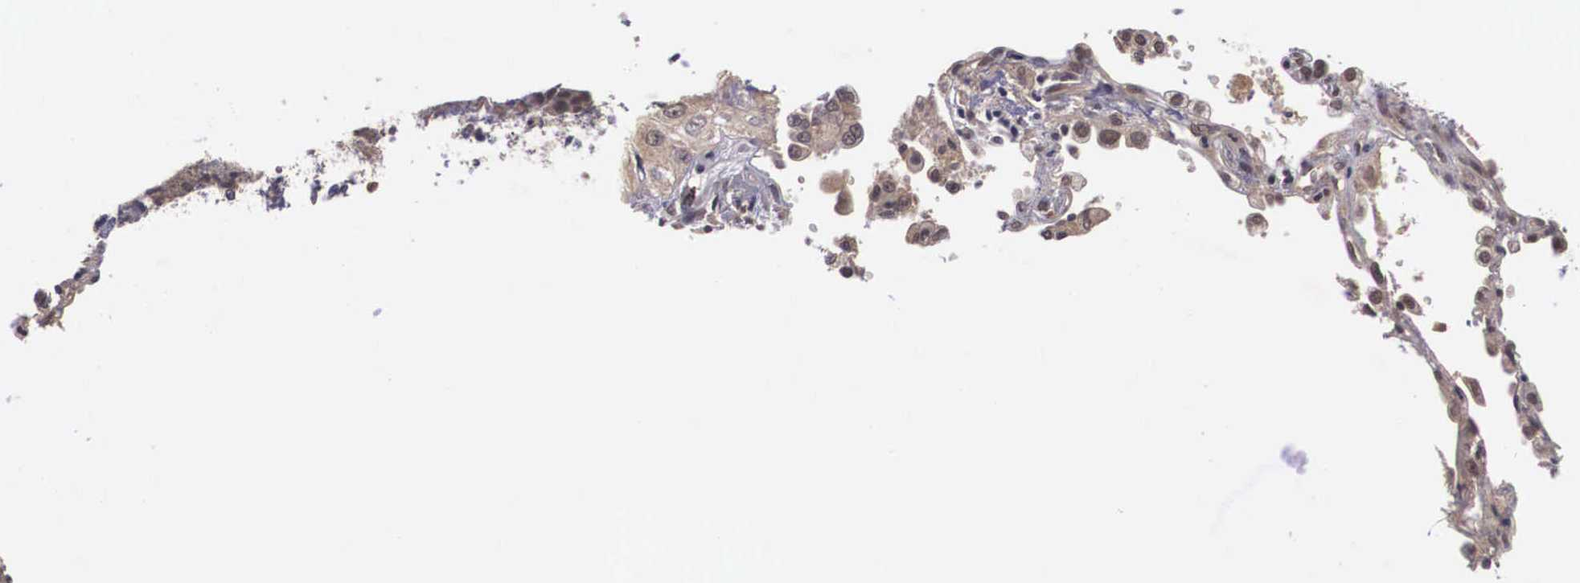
{"staining": {"intensity": "weak", "quantity": ">75%", "location": "cytoplasmic/membranous"}, "tissue": "lung cancer", "cell_type": "Tumor cells", "image_type": "cancer", "snomed": [{"axis": "morphology", "description": "Squamous cell carcinoma, NOS"}, {"axis": "topography", "description": "Lung"}], "caption": "A histopathology image of human lung cancer (squamous cell carcinoma) stained for a protein exhibits weak cytoplasmic/membranous brown staining in tumor cells. (DAB (3,3'-diaminobenzidine) IHC, brown staining for protein, blue staining for nuclei).", "gene": "VASH1", "patient": {"sex": "male", "age": 71}}